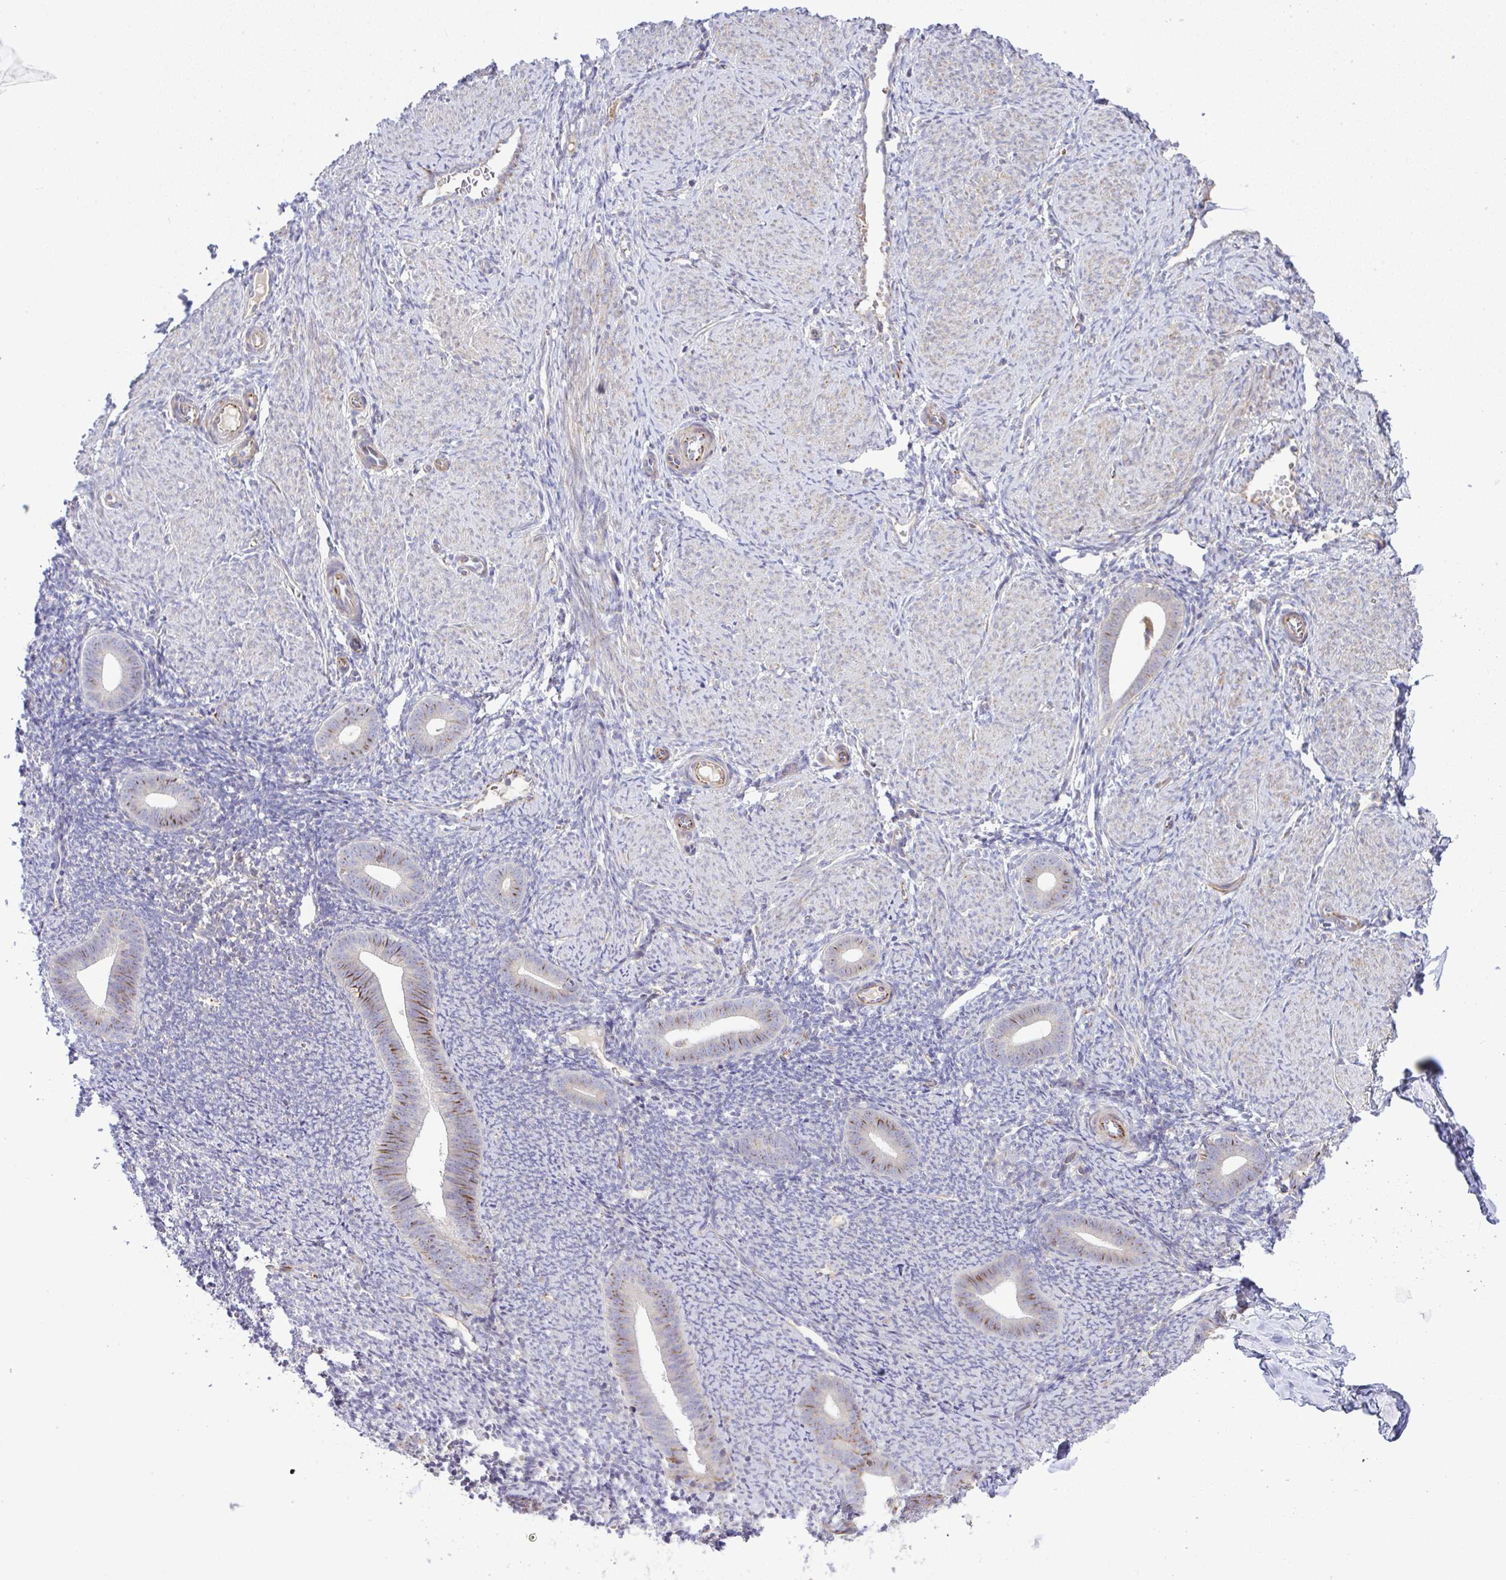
{"staining": {"intensity": "negative", "quantity": "none", "location": "none"}, "tissue": "endometrium", "cell_type": "Cells in endometrial stroma", "image_type": "normal", "snomed": [{"axis": "morphology", "description": "Normal tissue, NOS"}, {"axis": "topography", "description": "Endometrium"}], "caption": "Immunohistochemistry (IHC) micrograph of unremarkable endometrium stained for a protein (brown), which exhibits no positivity in cells in endometrial stroma.", "gene": "GRID2", "patient": {"sex": "female", "age": 39}}